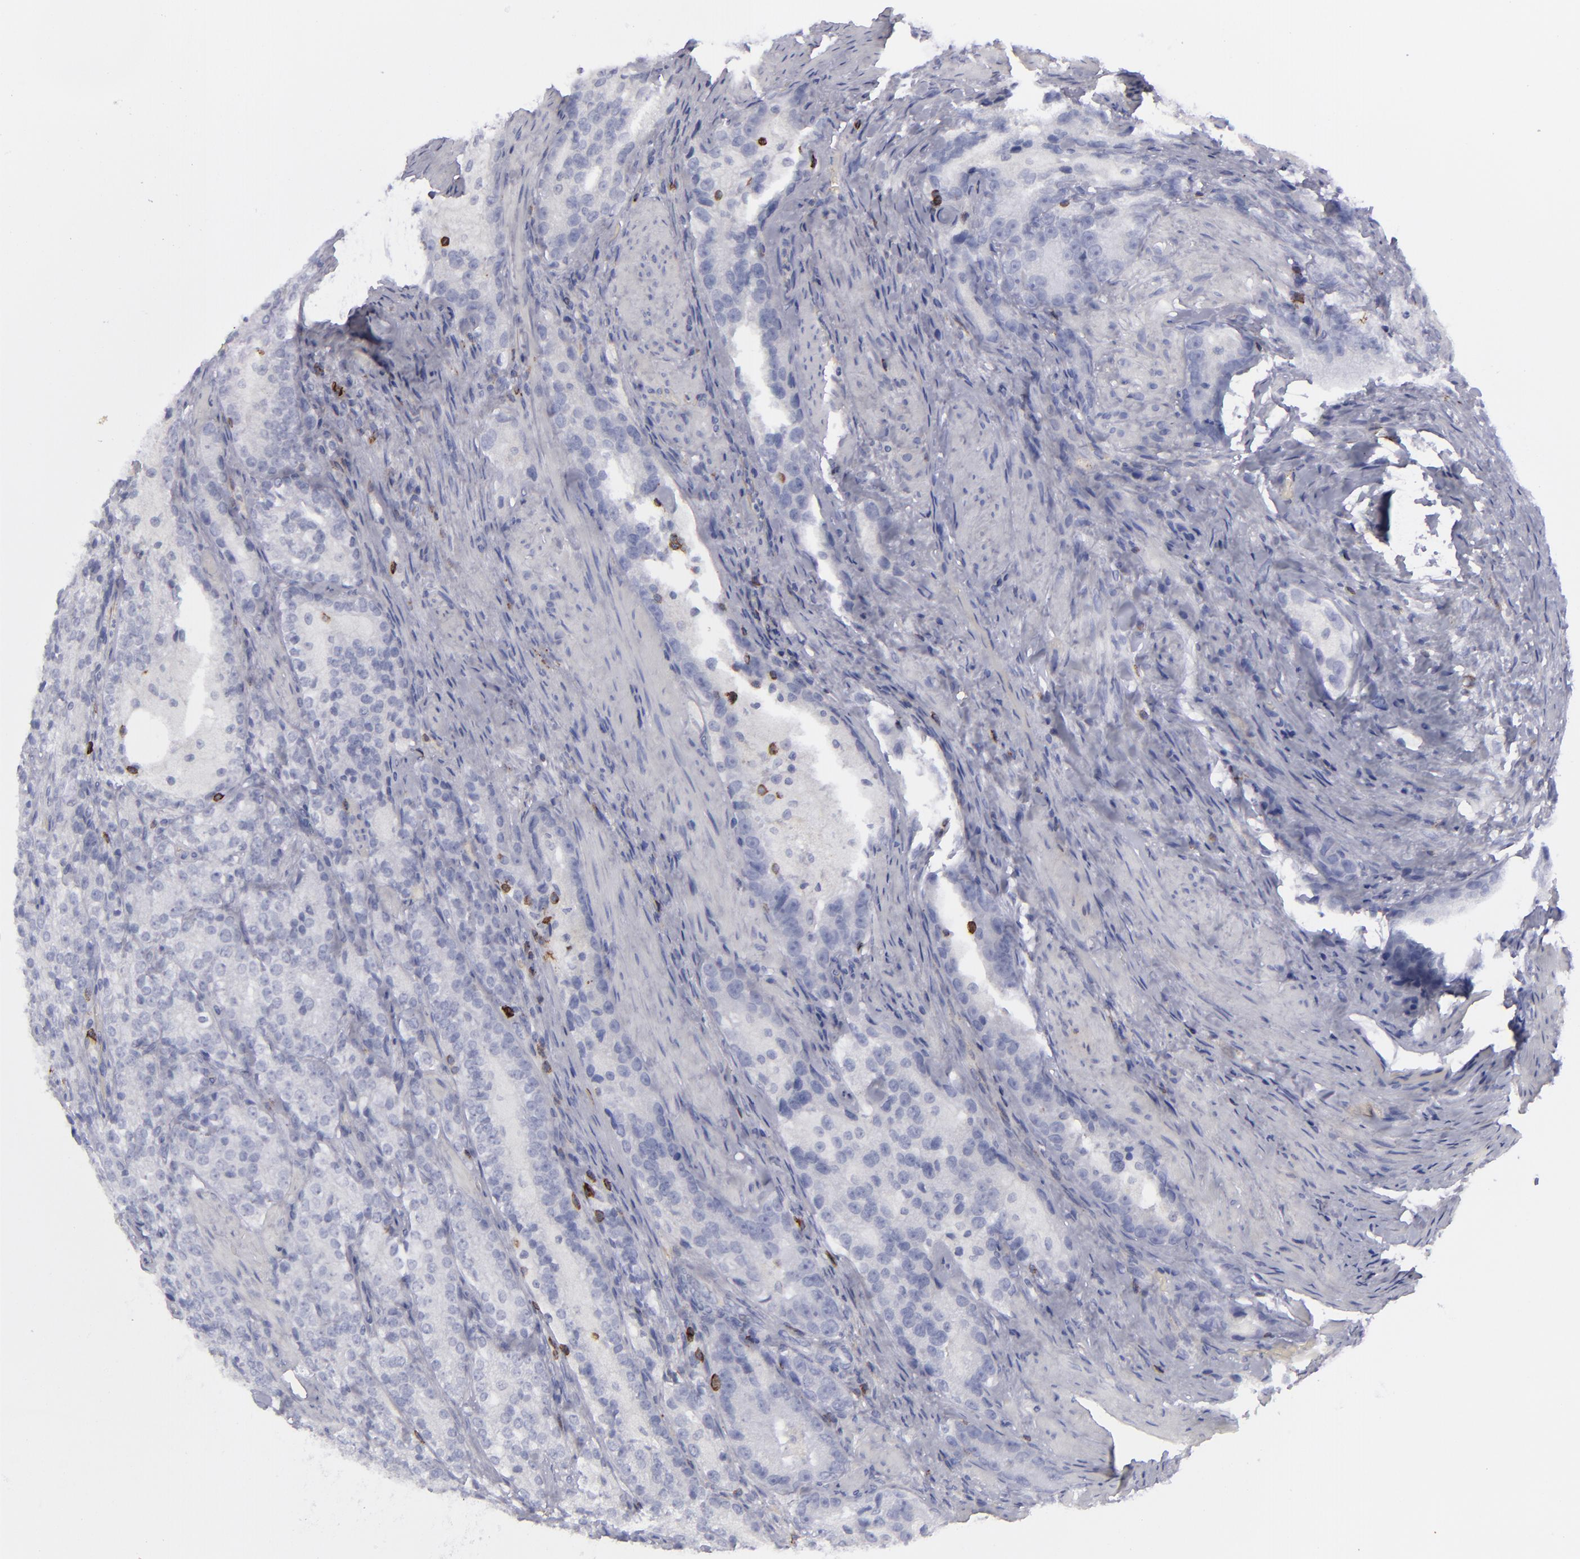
{"staining": {"intensity": "negative", "quantity": "none", "location": "none"}, "tissue": "prostate cancer", "cell_type": "Tumor cells", "image_type": "cancer", "snomed": [{"axis": "morphology", "description": "Adenocarcinoma, High grade"}, {"axis": "topography", "description": "Prostate"}], "caption": "Prostate cancer was stained to show a protein in brown. There is no significant positivity in tumor cells.", "gene": "CD27", "patient": {"sex": "male", "age": 63}}